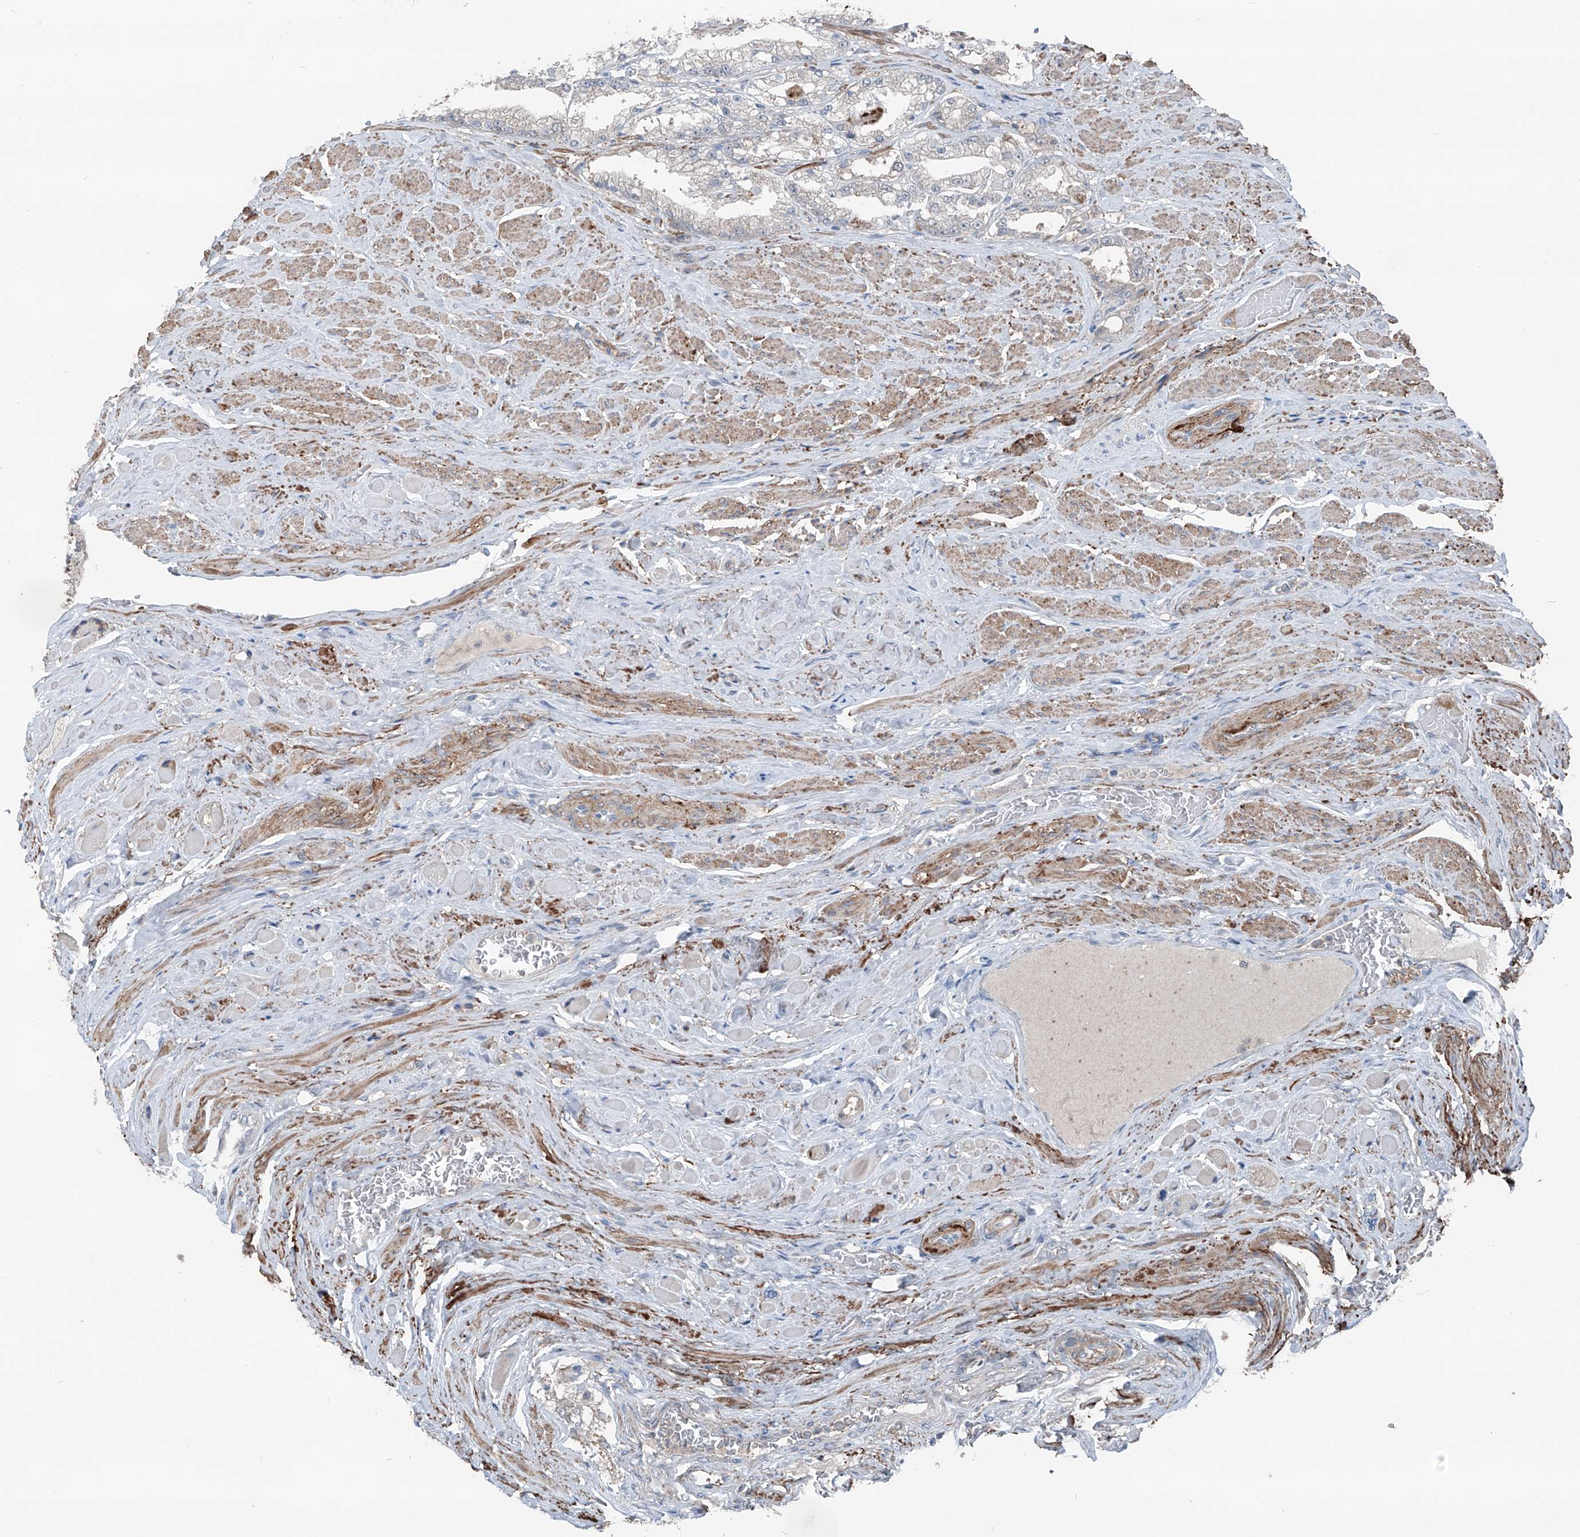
{"staining": {"intensity": "negative", "quantity": "none", "location": "none"}, "tissue": "prostate cancer", "cell_type": "Tumor cells", "image_type": "cancer", "snomed": [{"axis": "morphology", "description": "Adenocarcinoma, High grade"}, {"axis": "topography", "description": "Prostate"}], "caption": "IHC photomicrograph of neoplastic tissue: human prostate cancer stained with DAB (3,3'-diaminobenzidine) exhibits no significant protein positivity in tumor cells. (Brightfield microscopy of DAB (3,3'-diaminobenzidine) immunohistochemistry (IHC) at high magnification).", "gene": "HSPB11", "patient": {"sex": "male", "age": 64}}